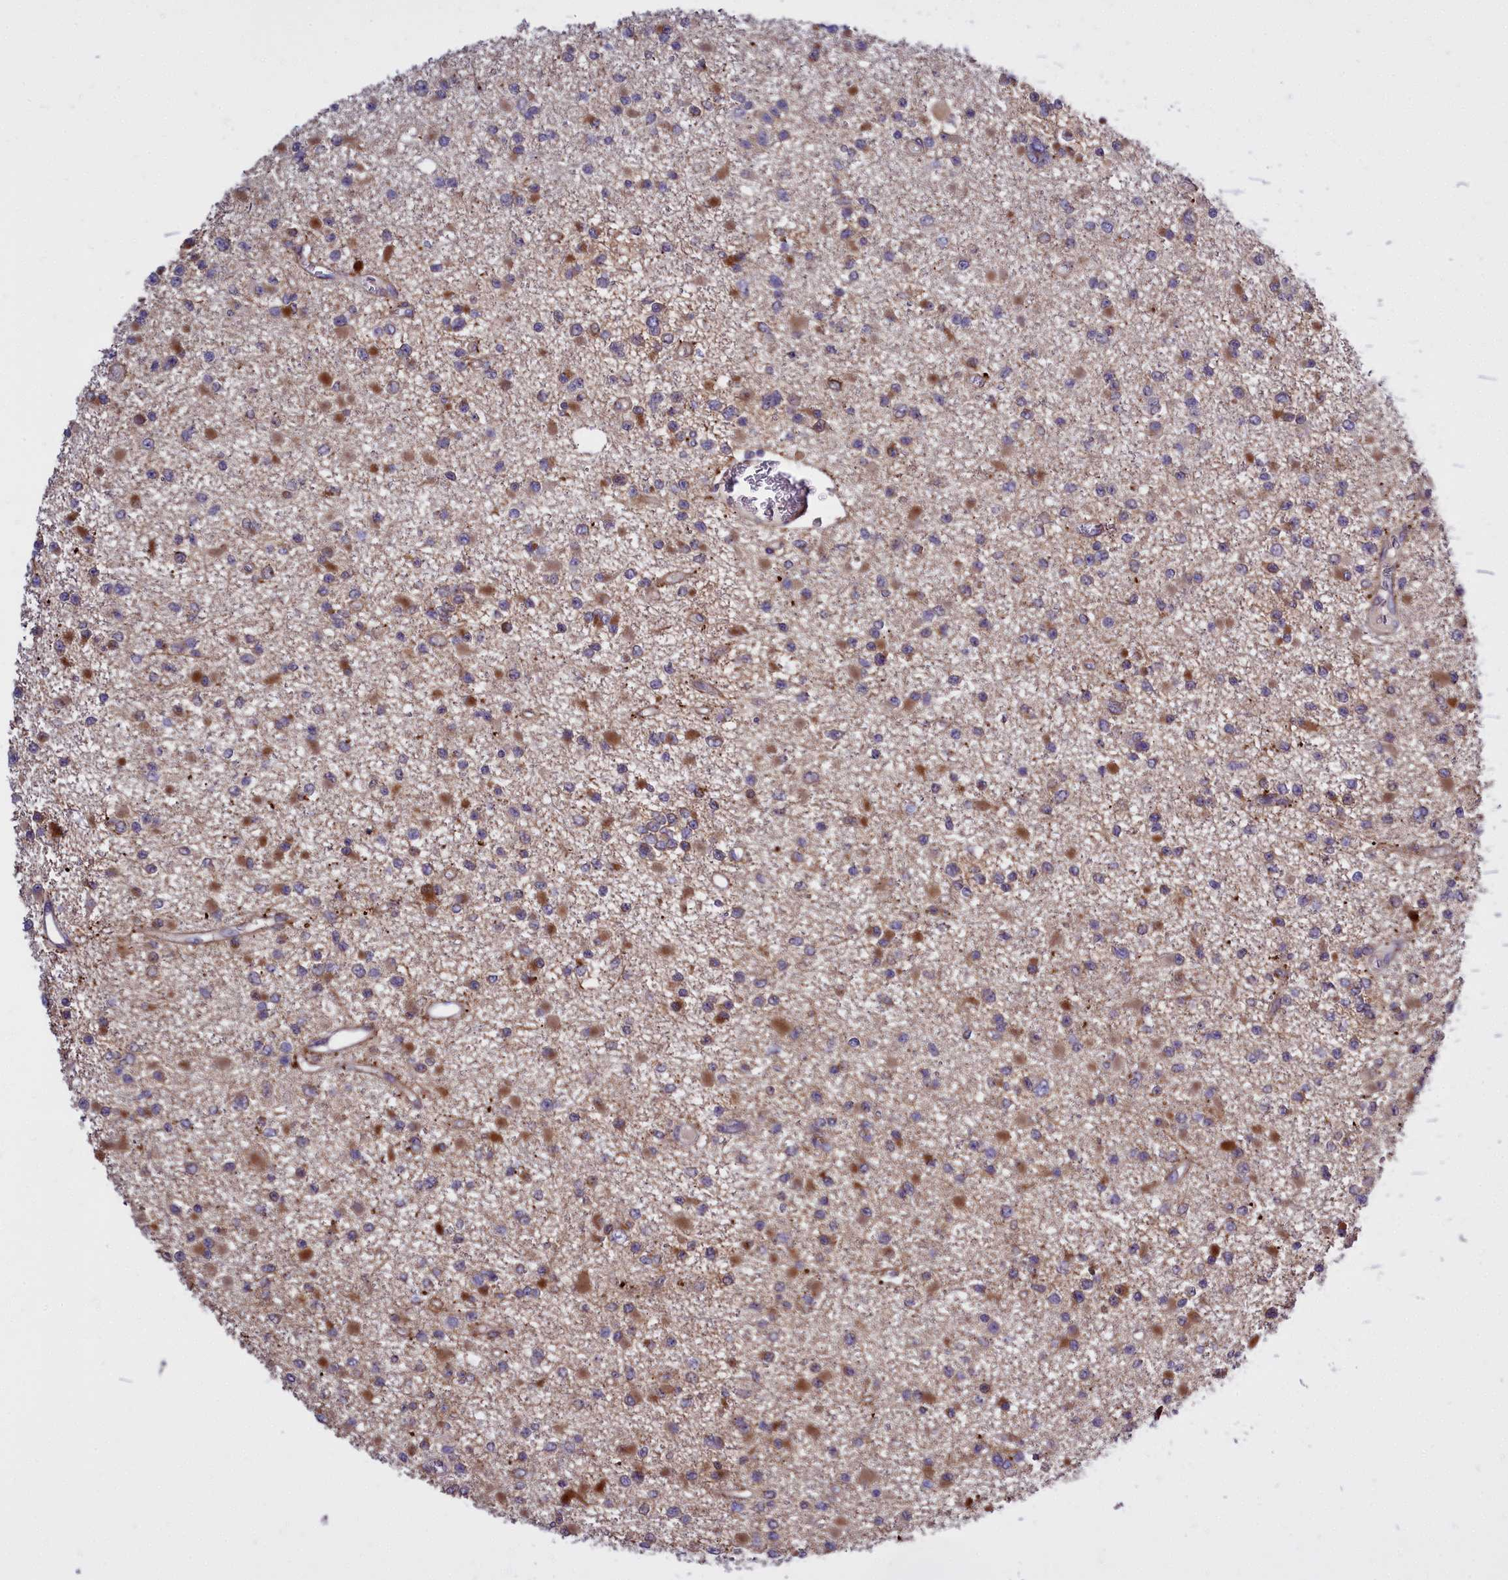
{"staining": {"intensity": "moderate", "quantity": "25%-75%", "location": "cytoplasmic/membranous"}, "tissue": "glioma", "cell_type": "Tumor cells", "image_type": "cancer", "snomed": [{"axis": "morphology", "description": "Glioma, malignant, Low grade"}, {"axis": "topography", "description": "Brain"}], "caption": "IHC staining of glioma, which demonstrates medium levels of moderate cytoplasmic/membranous staining in approximately 25%-75% of tumor cells indicating moderate cytoplasmic/membranous protein staining. The staining was performed using DAB (brown) for protein detection and nuclei were counterstained in hematoxylin (blue).", "gene": "RAPGEF4", "patient": {"sex": "female", "age": 22}}